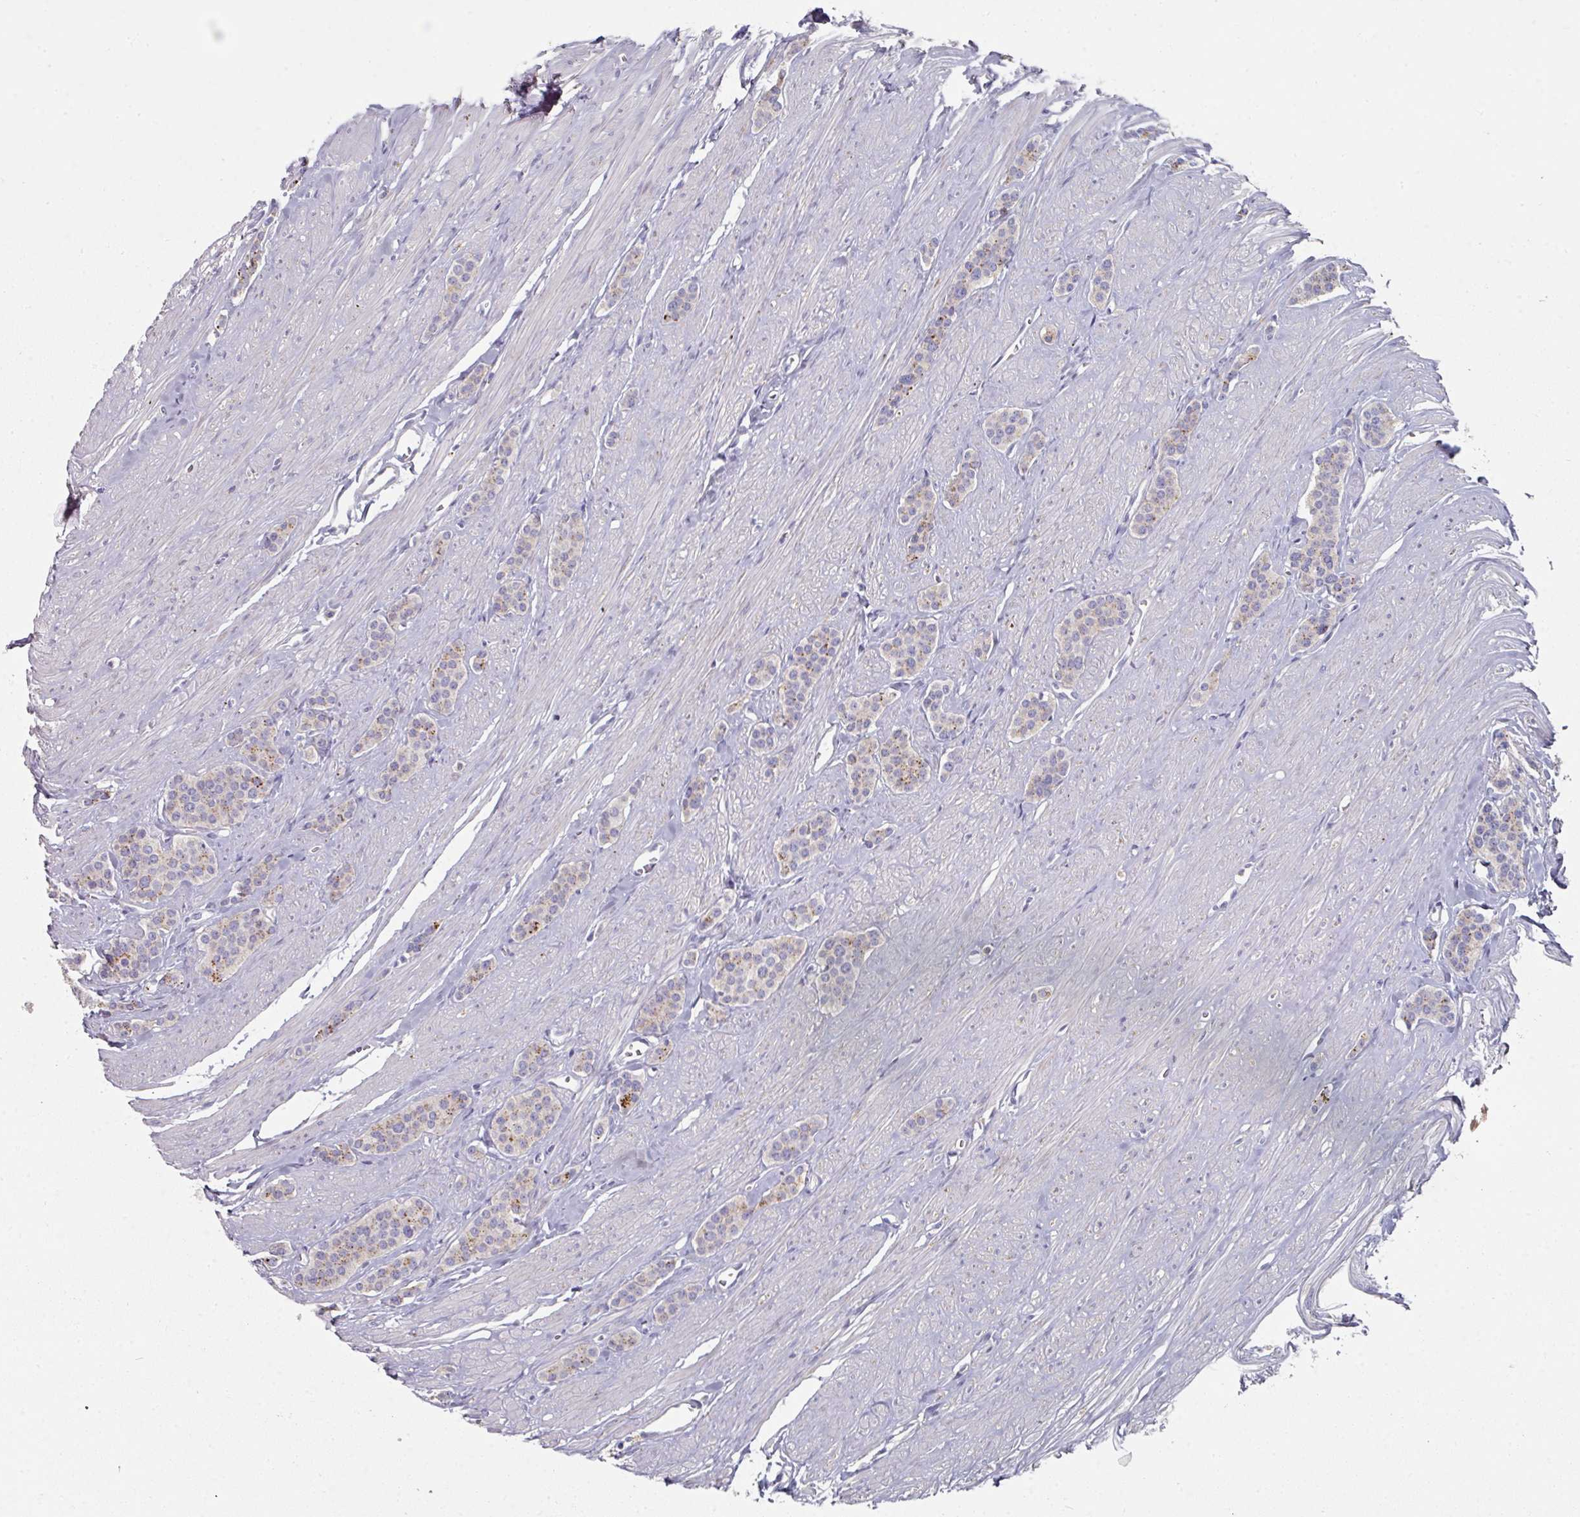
{"staining": {"intensity": "weak", "quantity": "25%-75%", "location": "cytoplasmic/membranous"}, "tissue": "carcinoid", "cell_type": "Tumor cells", "image_type": "cancer", "snomed": [{"axis": "morphology", "description": "Carcinoid, malignant, NOS"}, {"axis": "topography", "description": "Small intestine"}], "caption": "A low amount of weak cytoplasmic/membranous expression is appreciated in about 25%-75% of tumor cells in carcinoid (malignant) tissue. (IHC, brightfield microscopy, high magnification).", "gene": "NT5C1A", "patient": {"sex": "male", "age": 60}}